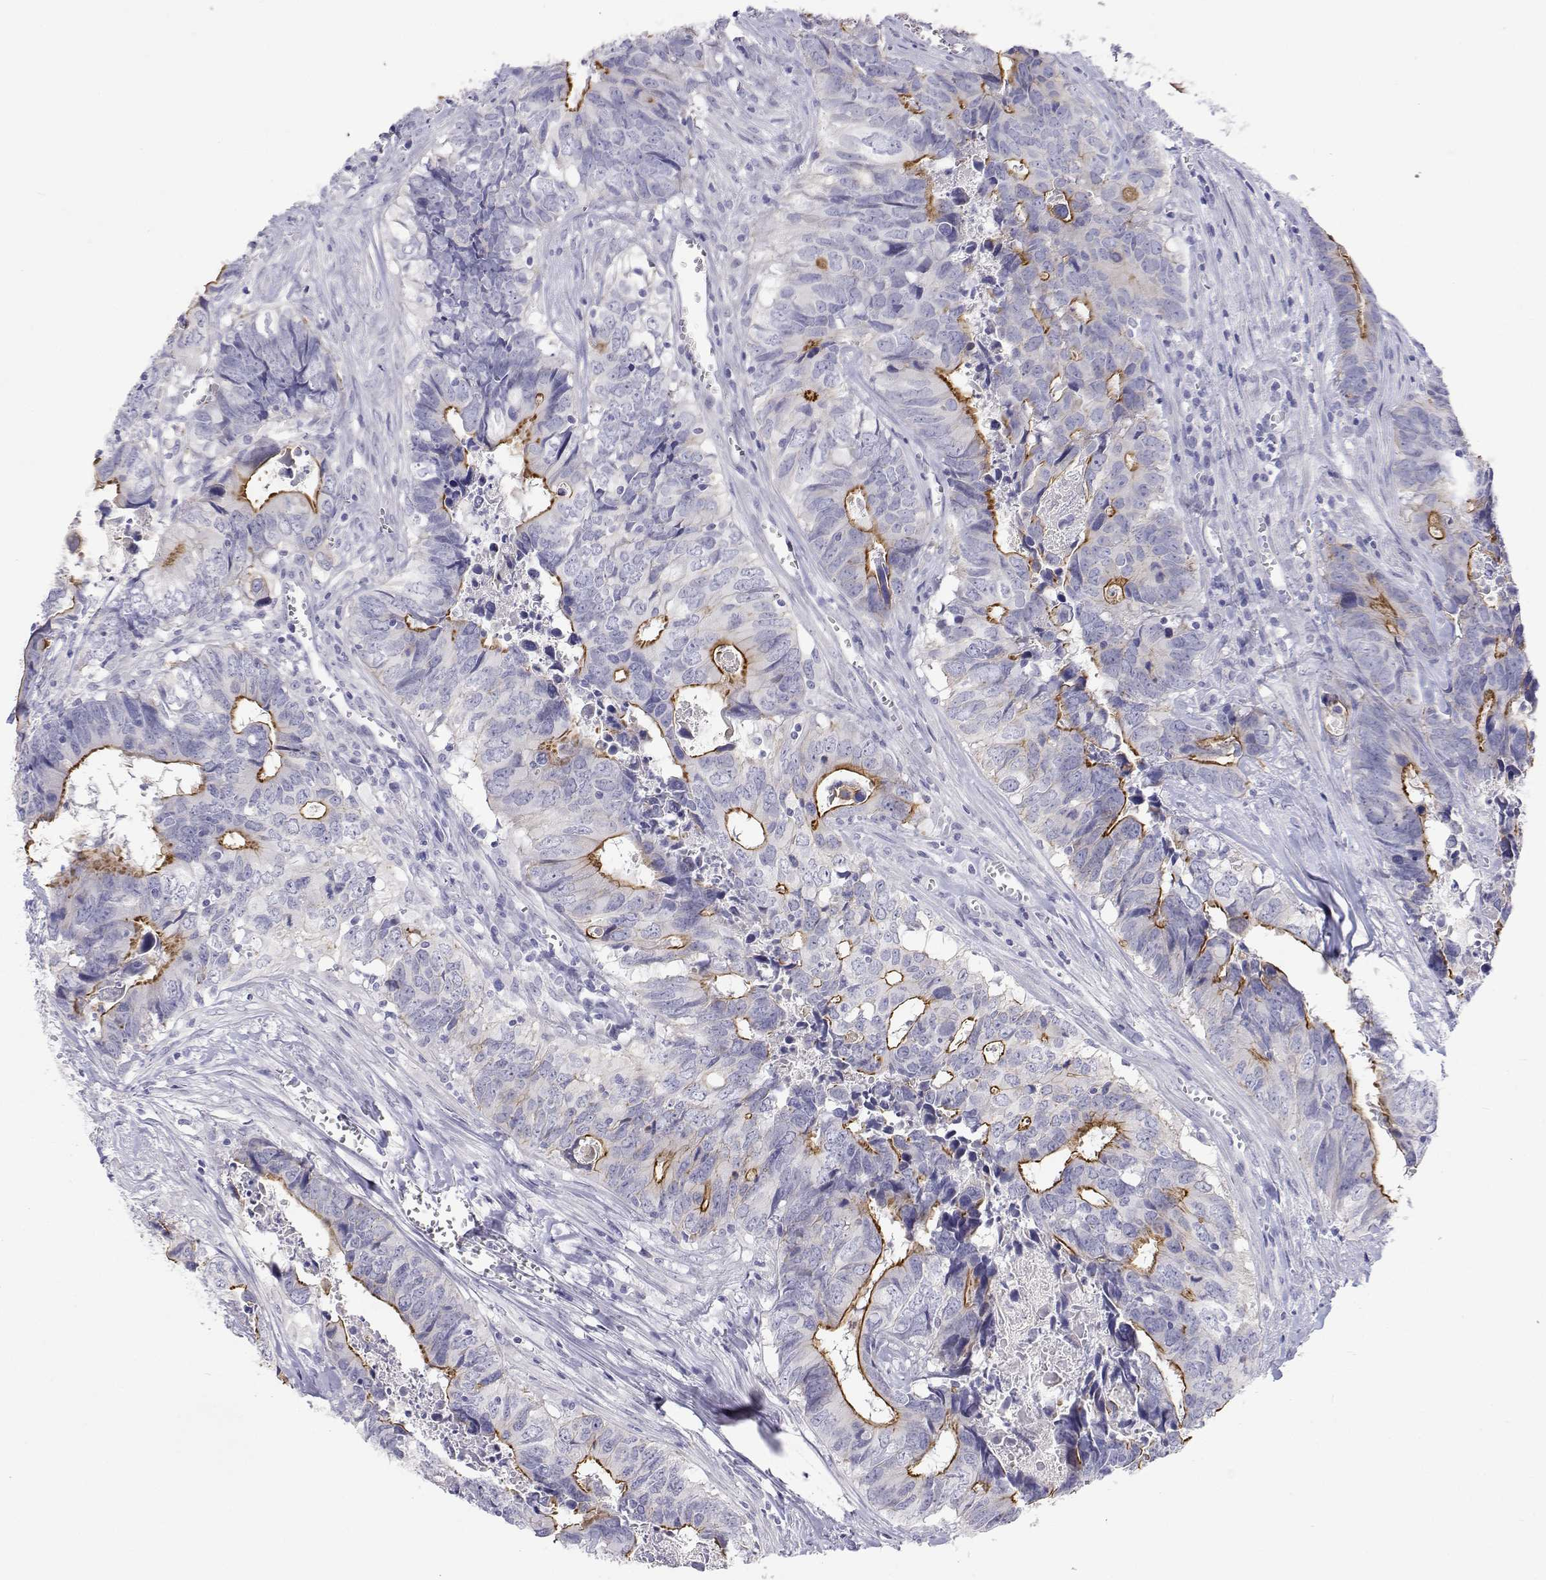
{"staining": {"intensity": "moderate", "quantity": "<25%", "location": "cytoplasmic/membranous"}, "tissue": "colorectal cancer", "cell_type": "Tumor cells", "image_type": "cancer", "snomed": [{"axis": "morphology", "description": "Adenocarcinoma, NOS"}, {"axis": "topography", "description": "Colon"}], "caption": "Protein analysis of colorectal adenocarcinoma tissue exhibits moderate cytoplasmic/membranous staining in approximately <25% of tumor cells. The protein of interest is stained brown, and the nuclei are stained in blue (DAB IHC with brightfield microscopy, high magnification).", "gene": "MISP", "patient": {"sex": "female", "age": 82}}